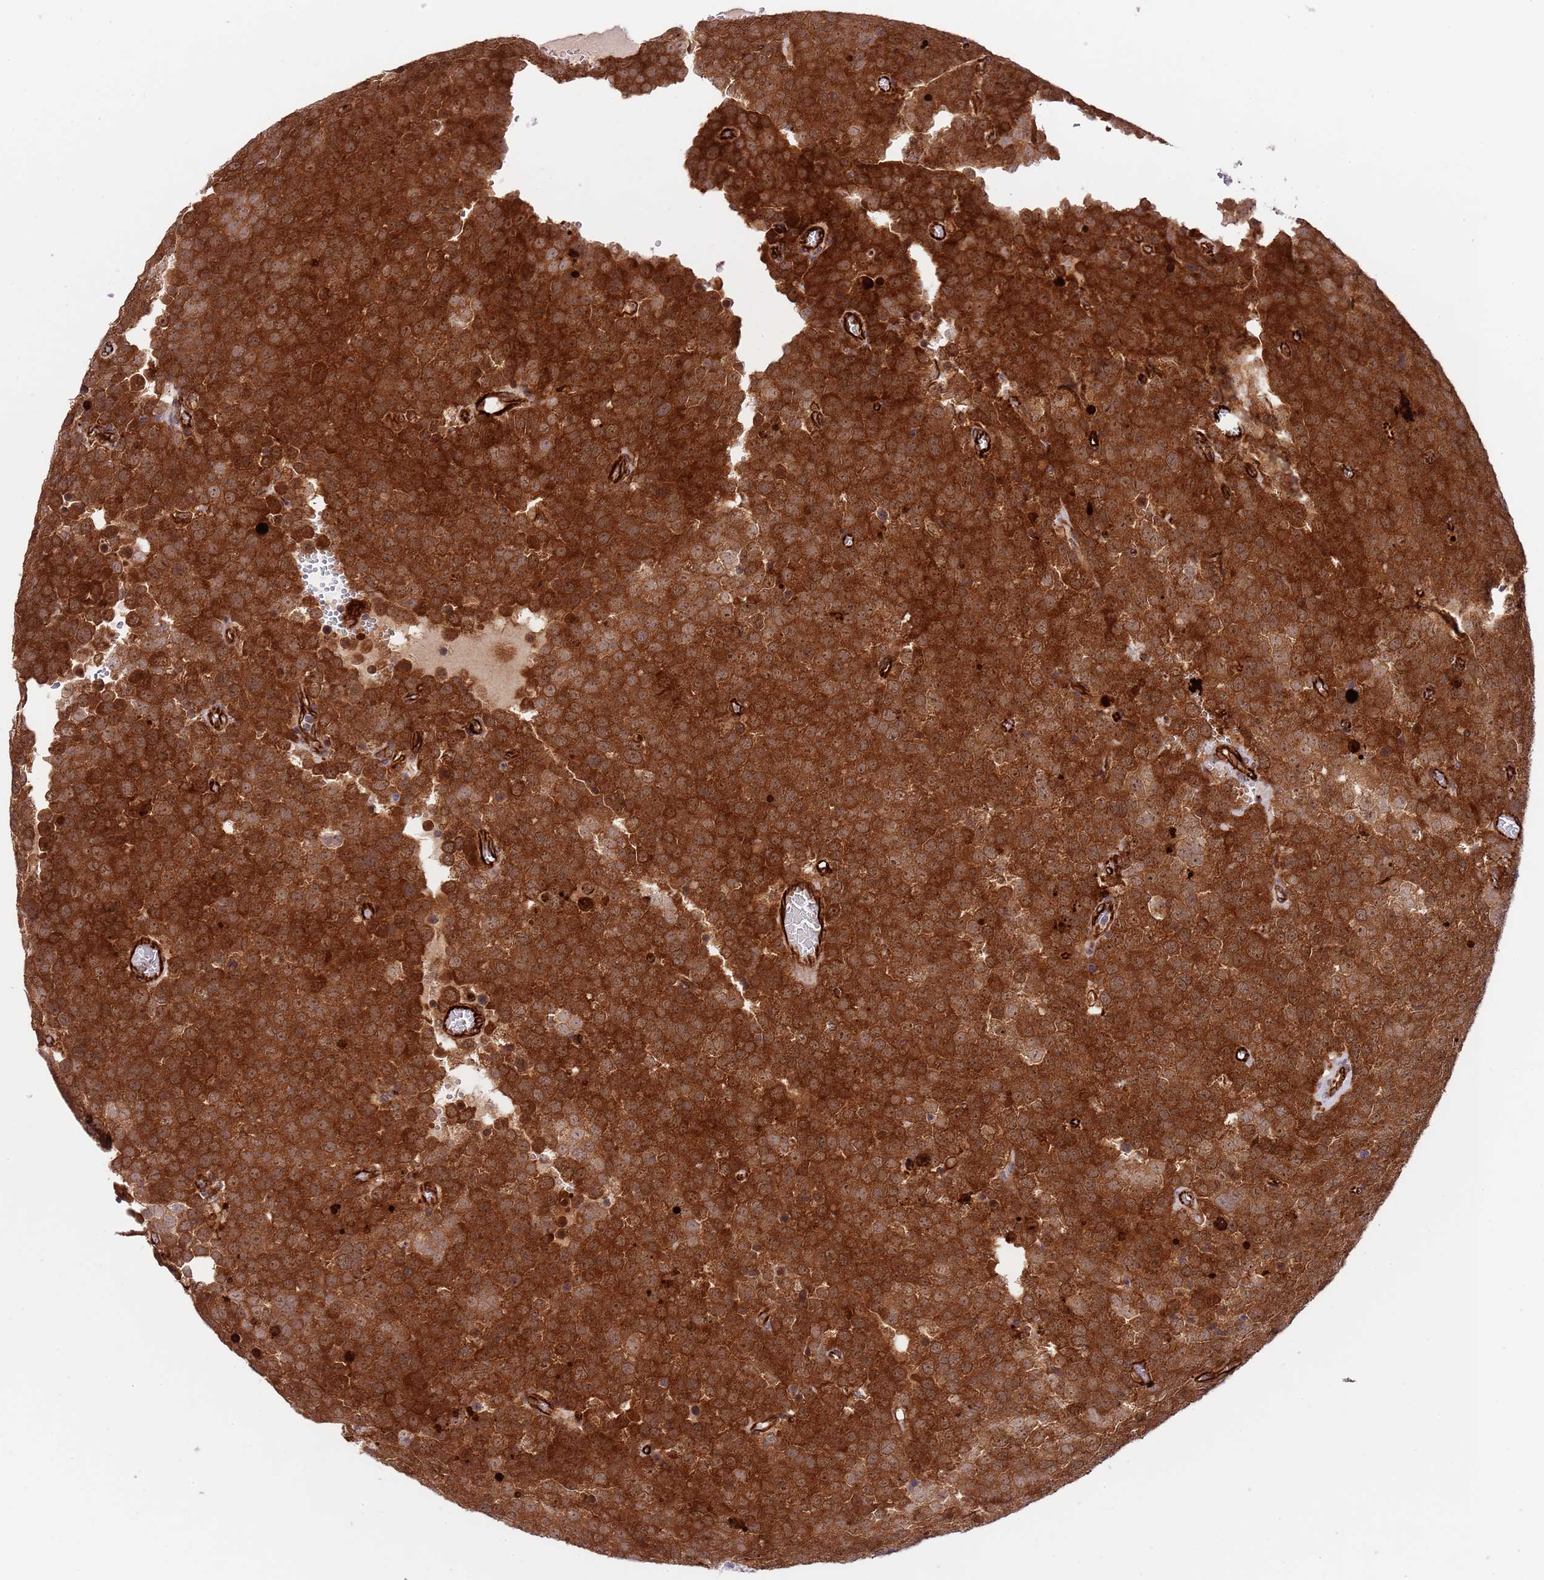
{"staining": {"intensity": "strong", "quantity": ">75%", "location": "cytoplasmic/membranous"}, "tissue": "testis cancer", "cell_type": "Tumor cells", "image_type": "cancer", "snomed": [{"axis": "morphology", "description": "Normal tissue, NOS"}, {"axis": "morphology", "description": "Seminoma, NOS"}, {"axis": "topography", "description": "Testis"}], "caption": "Immunohistochemical staining of testis cancer displays high levels of strong cytoplasmic/membranous positivity in about >75% of tumor cells.", "gene": "NEK3", "patient": {"sex": "male", "age": 71}}